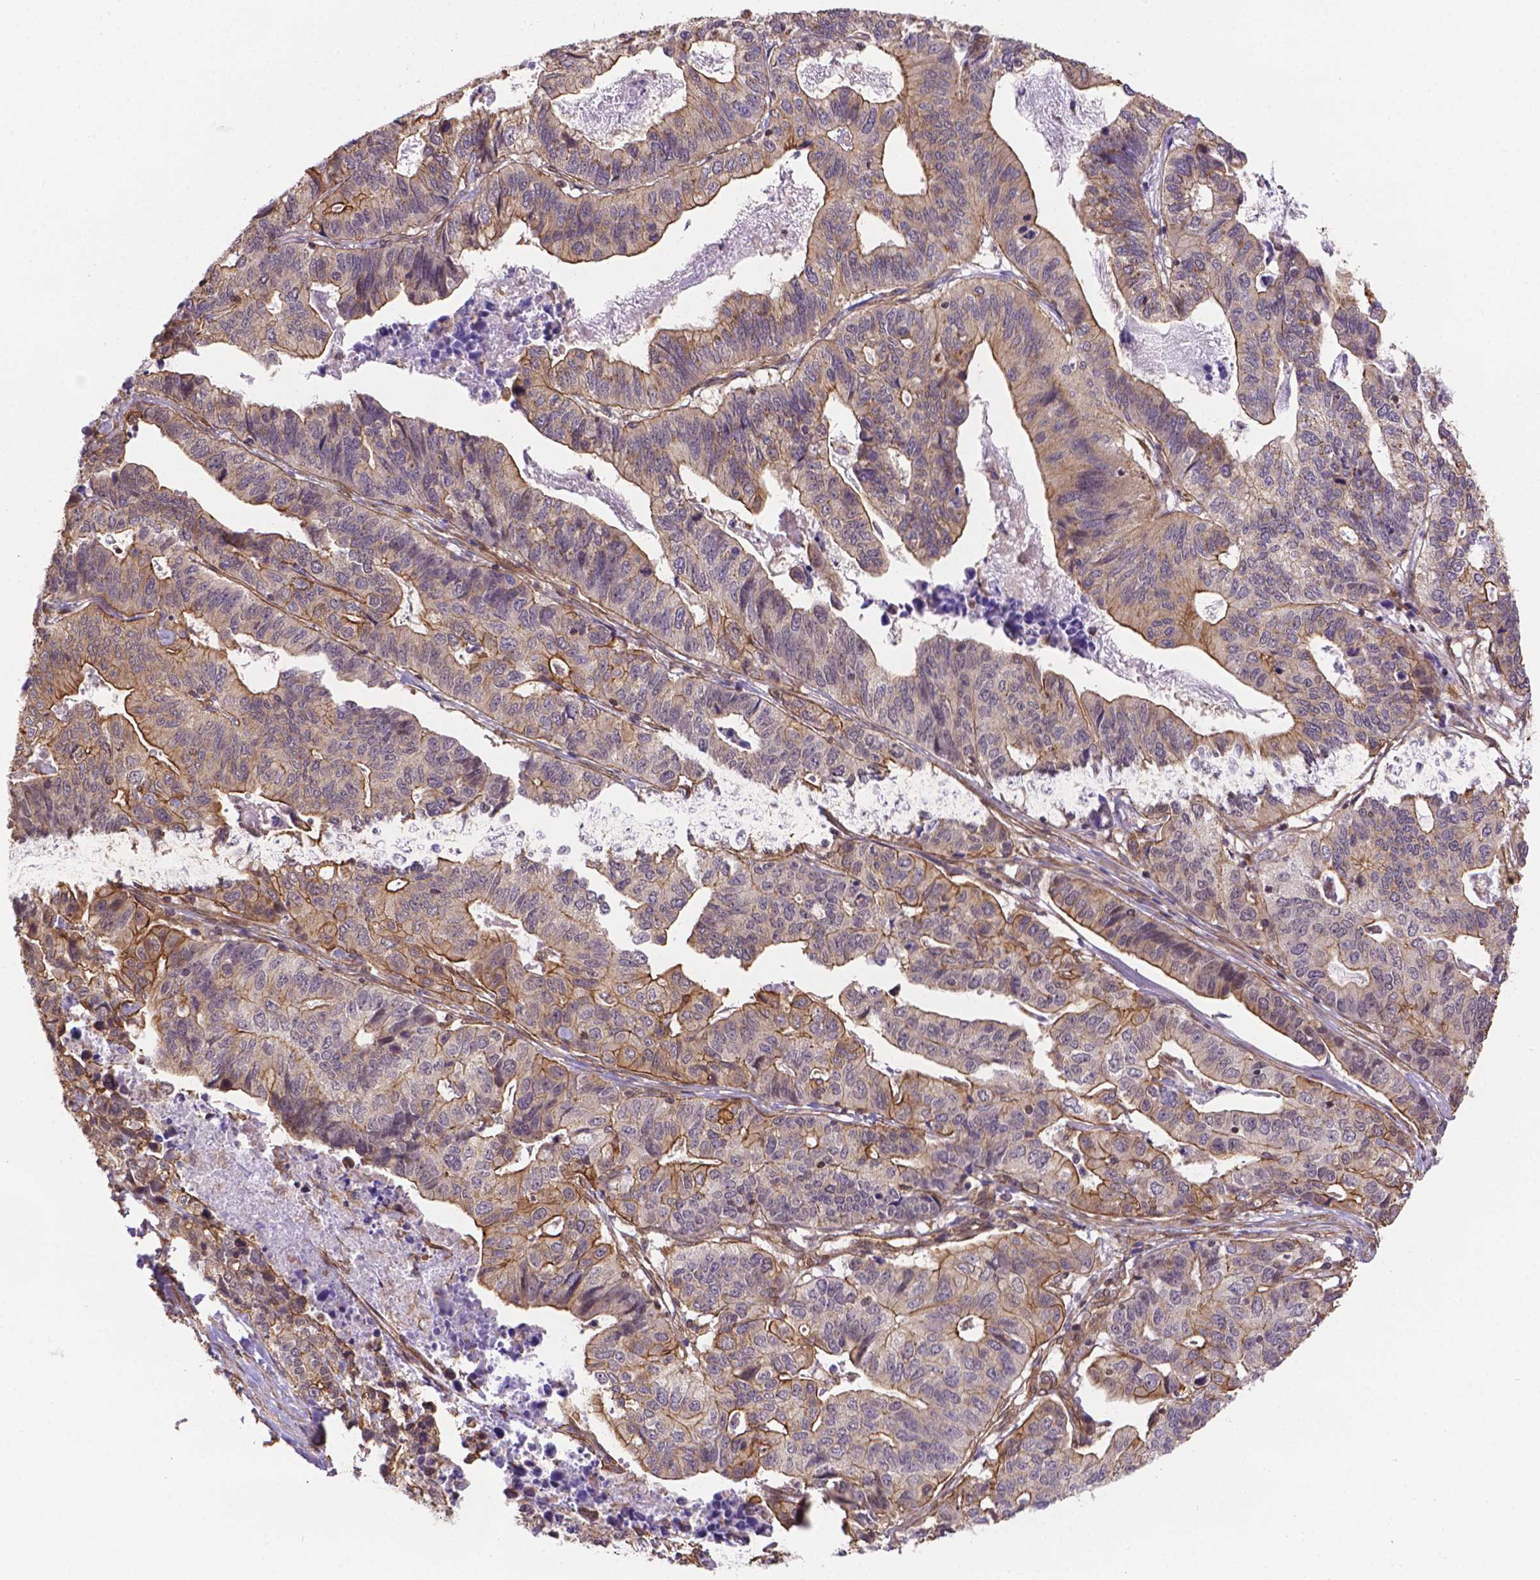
{"staining": {"intensity": "moderate", "quantity": ">75%", "location": "cytoplasmic/membranous"}, "tissue": "stomach cancer", "cell_type": "Tumor cells", "image_type": "cancer", "snomed": [{"axis": "morphology", "description": "Adenocarcinoma, NOS"}, {"axis": "topography", "description": "Stomach, upper"}], "caption": "This photomicrograph shows immunohistochemistry (IHC) staining of human adenocarcinoma (stomach), with medium moderate cytoplasmic/membranous expression in about >75% of tumor cells.", "gene": "YAP1", "patient": {"sex": "female", "age": 67}}